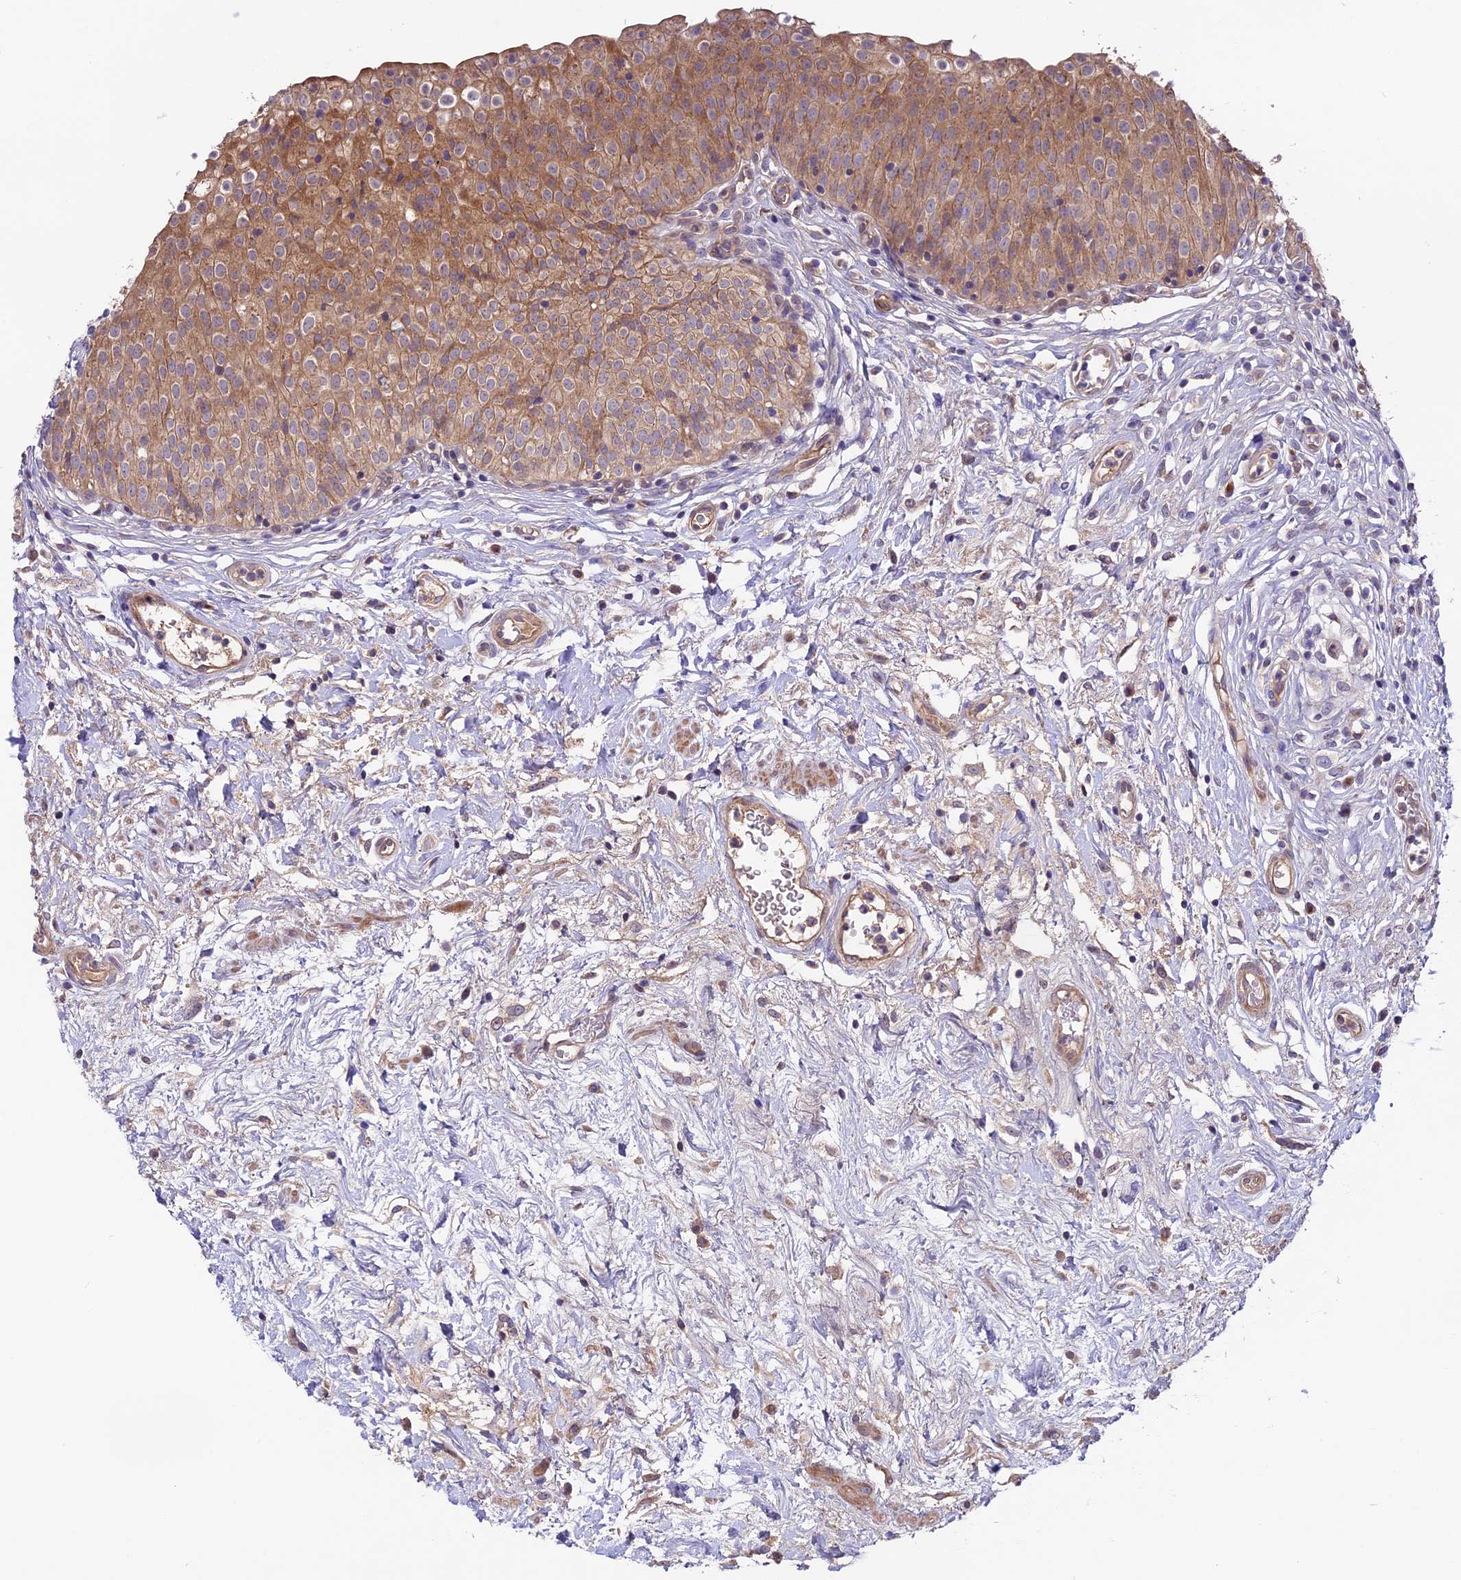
{"staining": {"intensity": "moderate", "quantity": ">75%", "location": "cytoplasmic/membranous"}, "tissue": "urinary bladder", "cell_type": "Urothelial cells", "image_type": "normal", "snomed": [{"axis": "morphology", "description": "Normal tissue, NOS"}, {"axis": "topography", "description": "Urinary bladder"}], "caption": "DAB (3,3'-diaminobenzidine) immunohistochemical staining of benign human urinary bladder displays moderate cytoplasmic/membranous protein positivity in approximately >75% of urothelial cells.", "gene": "COG8", "patient": {"sex": "male", "age": 55}}